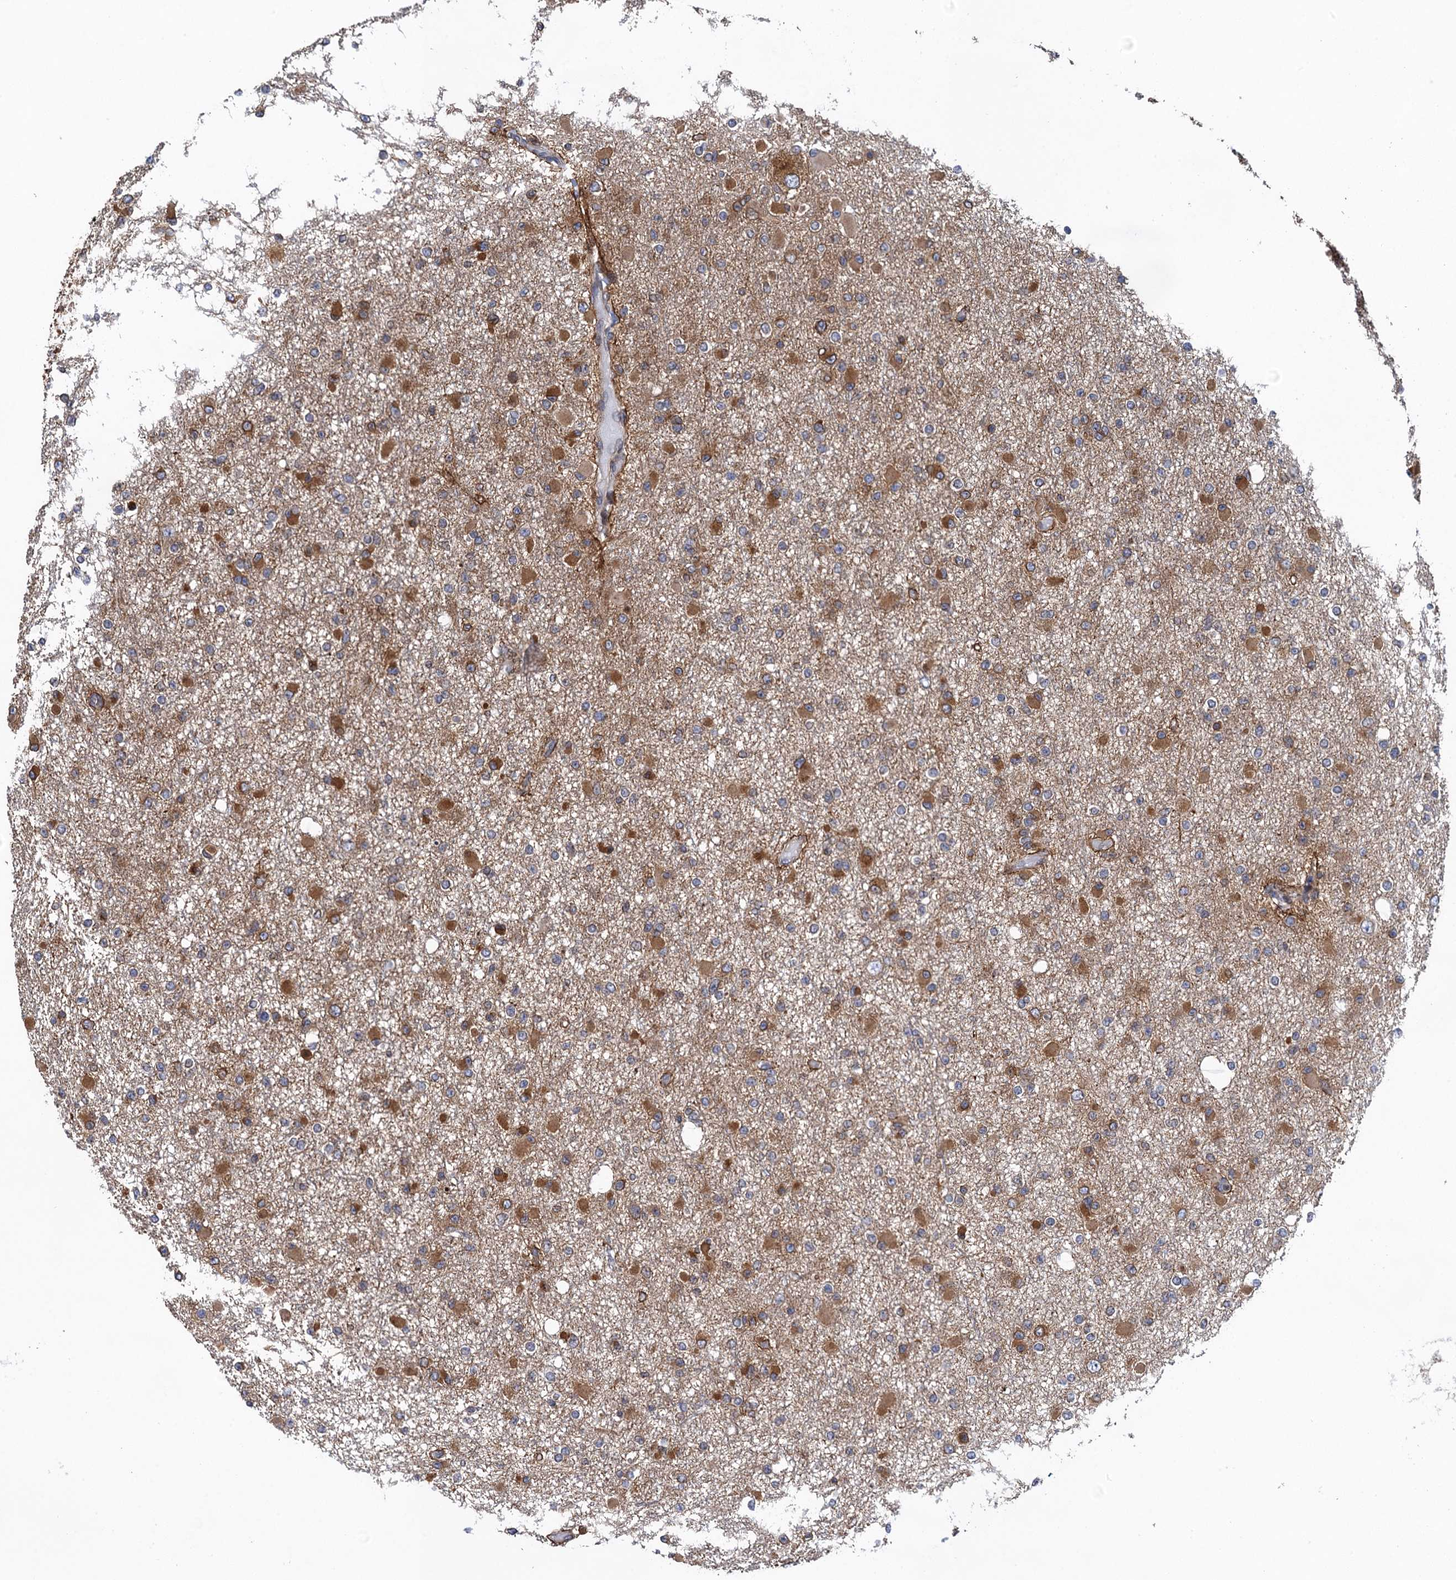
{"staining": {"intensity": "strong", "quantity": "25%-75%", "location": "cytoplasmic/membranous"}, "tissue": "glioma", "cell_type": "Tumor cells", "image_type": "cancer", "snomed": [{"axis": "morphology", "description": "Glioma, malignant, Low grade"}, {"axis": "topography", "description": "Brain"}], "caption": "A brown stain shows strong cytoplasmic/membranous positivity of a protein in human glioma tumor cells.", "gene": "ARMC5", "patient": {"sex": "female", "age": 22}}